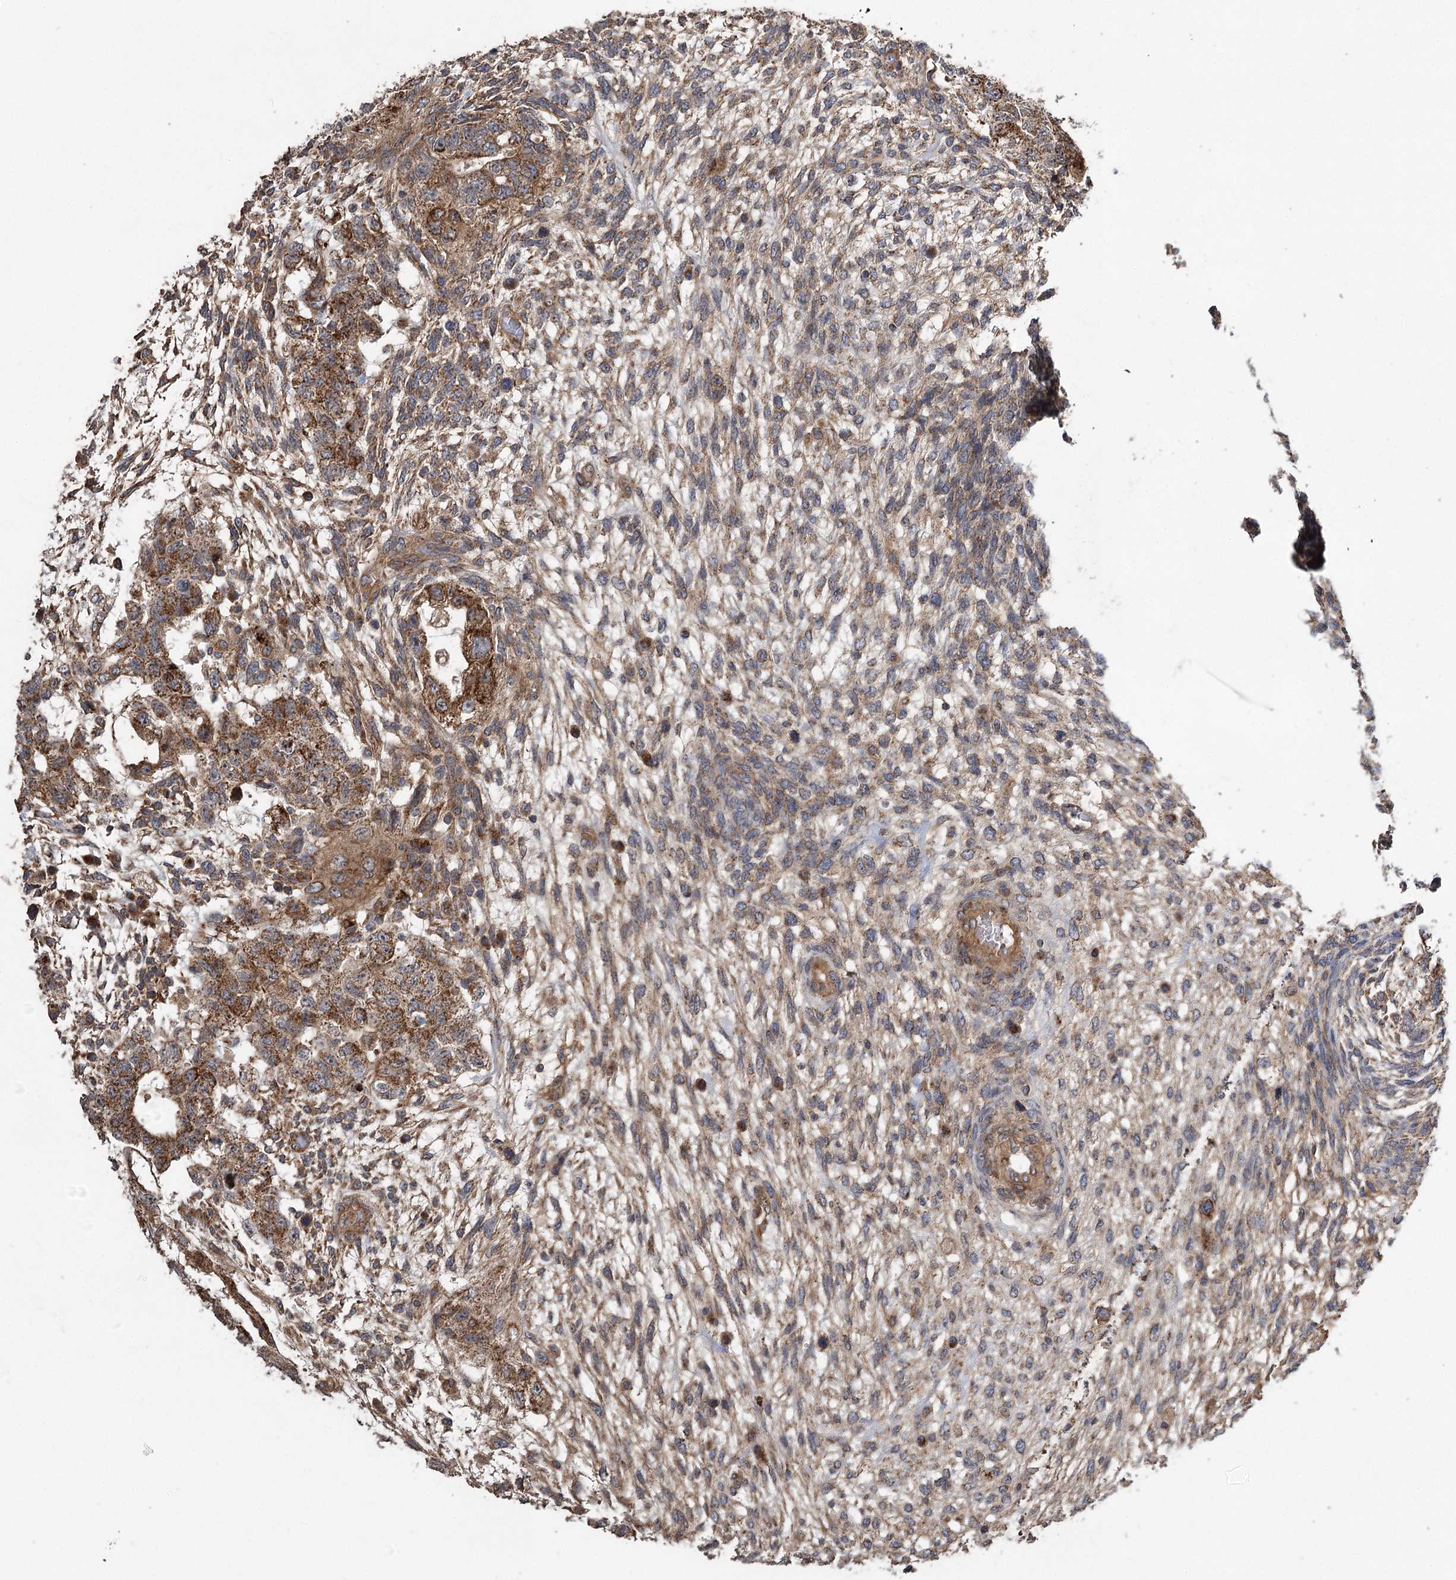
{"staining": {"intensity": "strong", "quantity": ">75%", "location": "cytoplasmic/membranous"}, "tissue": "testis cancer", "cell_type": "Tumor cells", "image_type": "cancer", "snomed": [{"axis": "morphology", "description": "Normal tissue, NOS"}, {"axis": "morphology", "description": "Carcinoma, Embryonal, NOS"}, {"axis": "topography", "description": "Testis"}], "caption": "Protein expression analysis of testis embryonal carcinoma shows strong cytoplasmic/membranous expression in about >75% of tumor cells.", "gene": "RWDD4", "patient": {"sex": "male", "age": 36}}